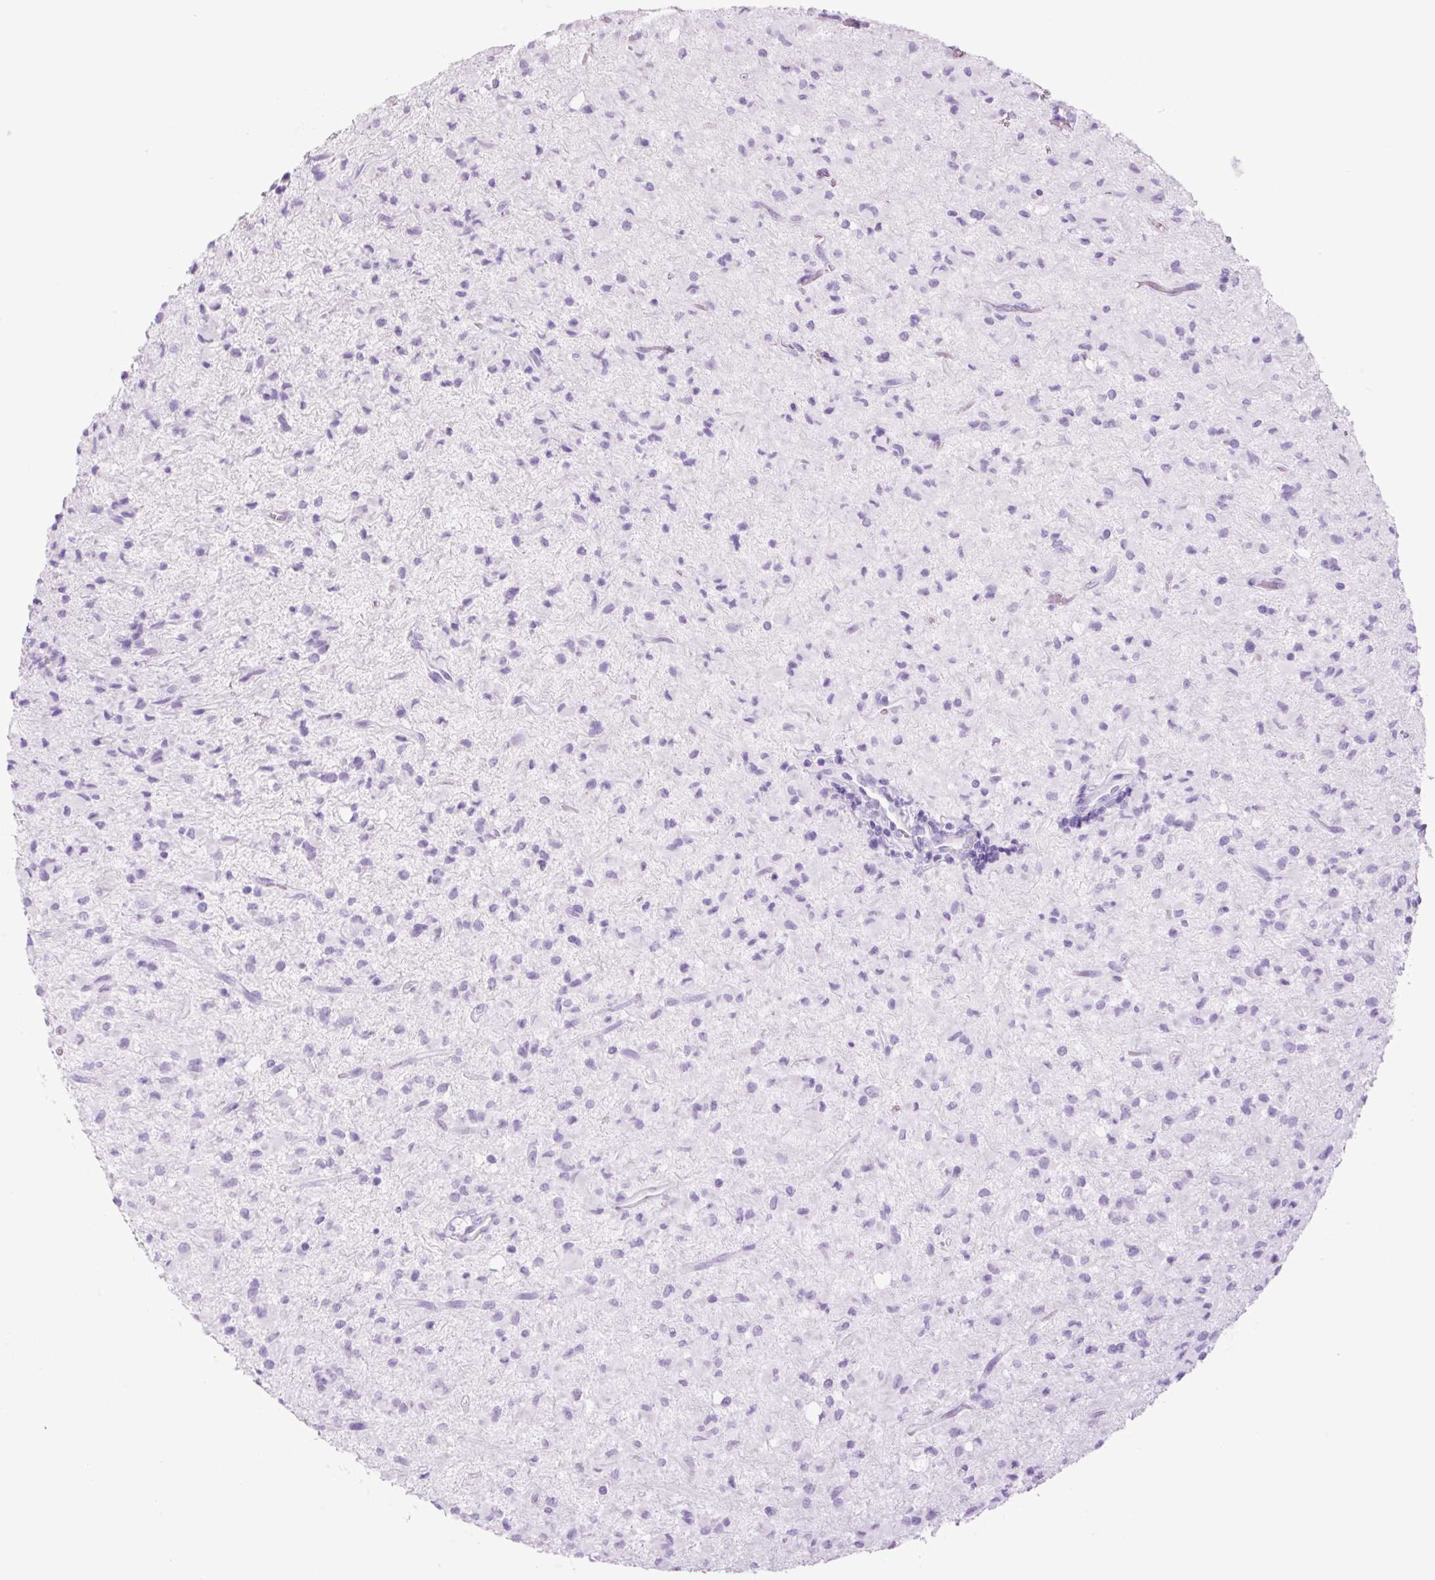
{"staining": {"intensity": "negative", "quantity": "none", "location": "none"}, "tissue": "glioma", "cell_type": "Tumor cells", "image_type": "cancer", "snomed": [{"axis": "morphology", "description": "Glioma, malignant, Low grade"}, {"axis": "topography", "description": "Brain"}], "caption": "DAB (3,3'-diaminobenzidine) immunohistochemical staining of human malignant glioma (low-grade) reveals no significant positivity in tumor cells.", "gene": "TFF2", "patient": {"sex": "female", "age": 33}}